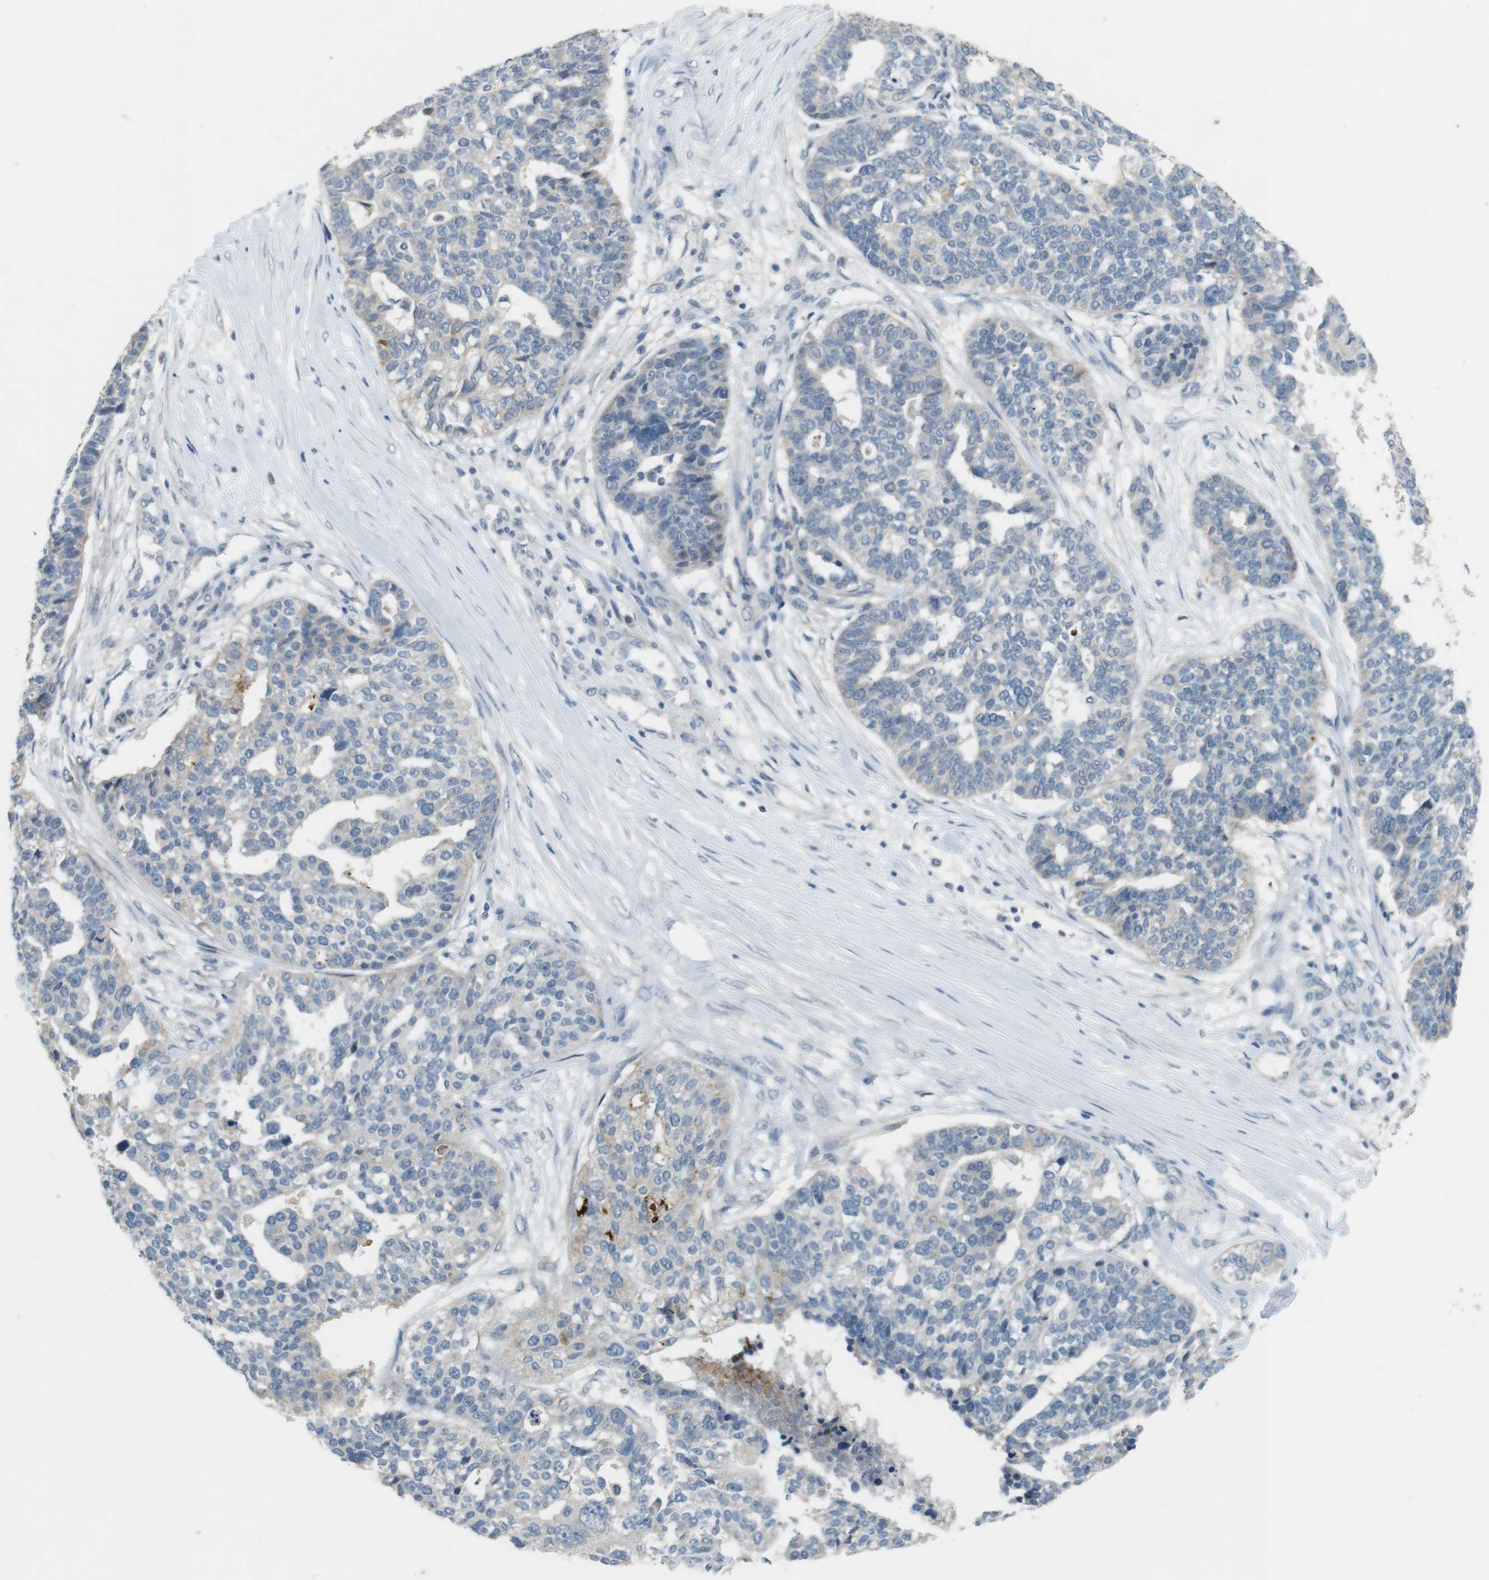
{"staining": {"intensity": "weak", "quantity": ">75%", "location": "cytoplasmic/membranous"}, "tissue": "ovarian cancer", "cell_type": "Tumor cells", "image_type": "cancer", "snomed": [{"axis": "morphology", "description": "Cystadenocarcinoma, serous, NOS"}, {"axis": "topography", "description": "Ovary"}], "caption": "Immunohistochemical staining of ovarian cancer (serous cystadenocarcinoma) demonstrates low levels of weak cytoplasmic/membranous protein expression in about >75% of tumor cells.", "gene": "MUC5B", "patient": {"sex": "female", "age": 59}}